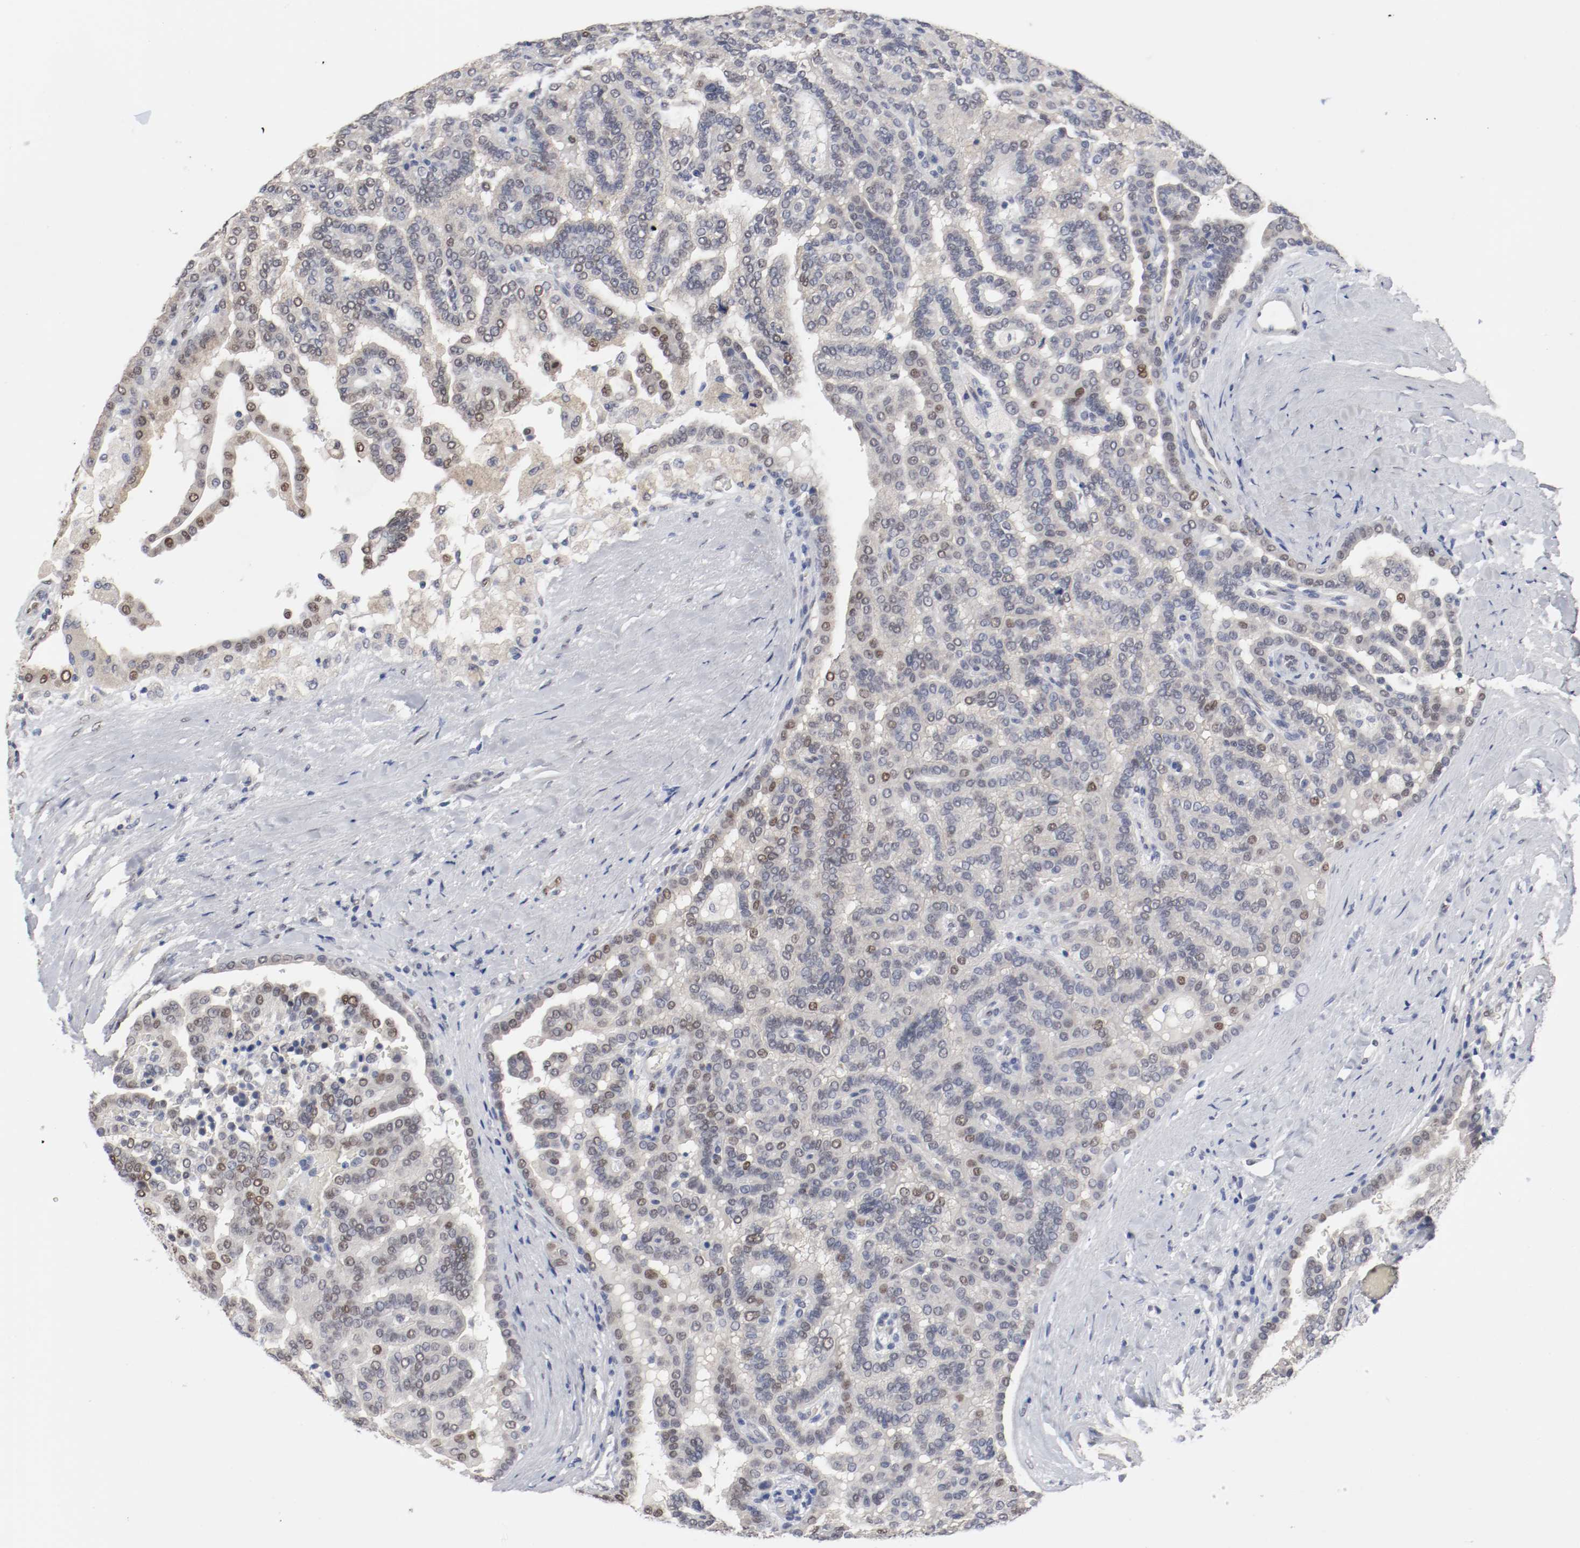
{"staining": {"intensity": "moderate", "quantity": "<25%", "location": "nuclear"}, "tissue": "renal cancer", "cell_type": "Tumor cells", "image_type": "cancer", "snomed": [{"axis": "morphology", "description": "Adenocarcinoma, NOS"}, {"axis": "topography", "description": "Kidney"}], "caption": "A micrograph of human adenocarcinoma (renal) stained for a protein shows moderate nuclear brown staining in tumor cells.", "gene": "FOSL2", "patient": {"sex": "male", "age": 61}}